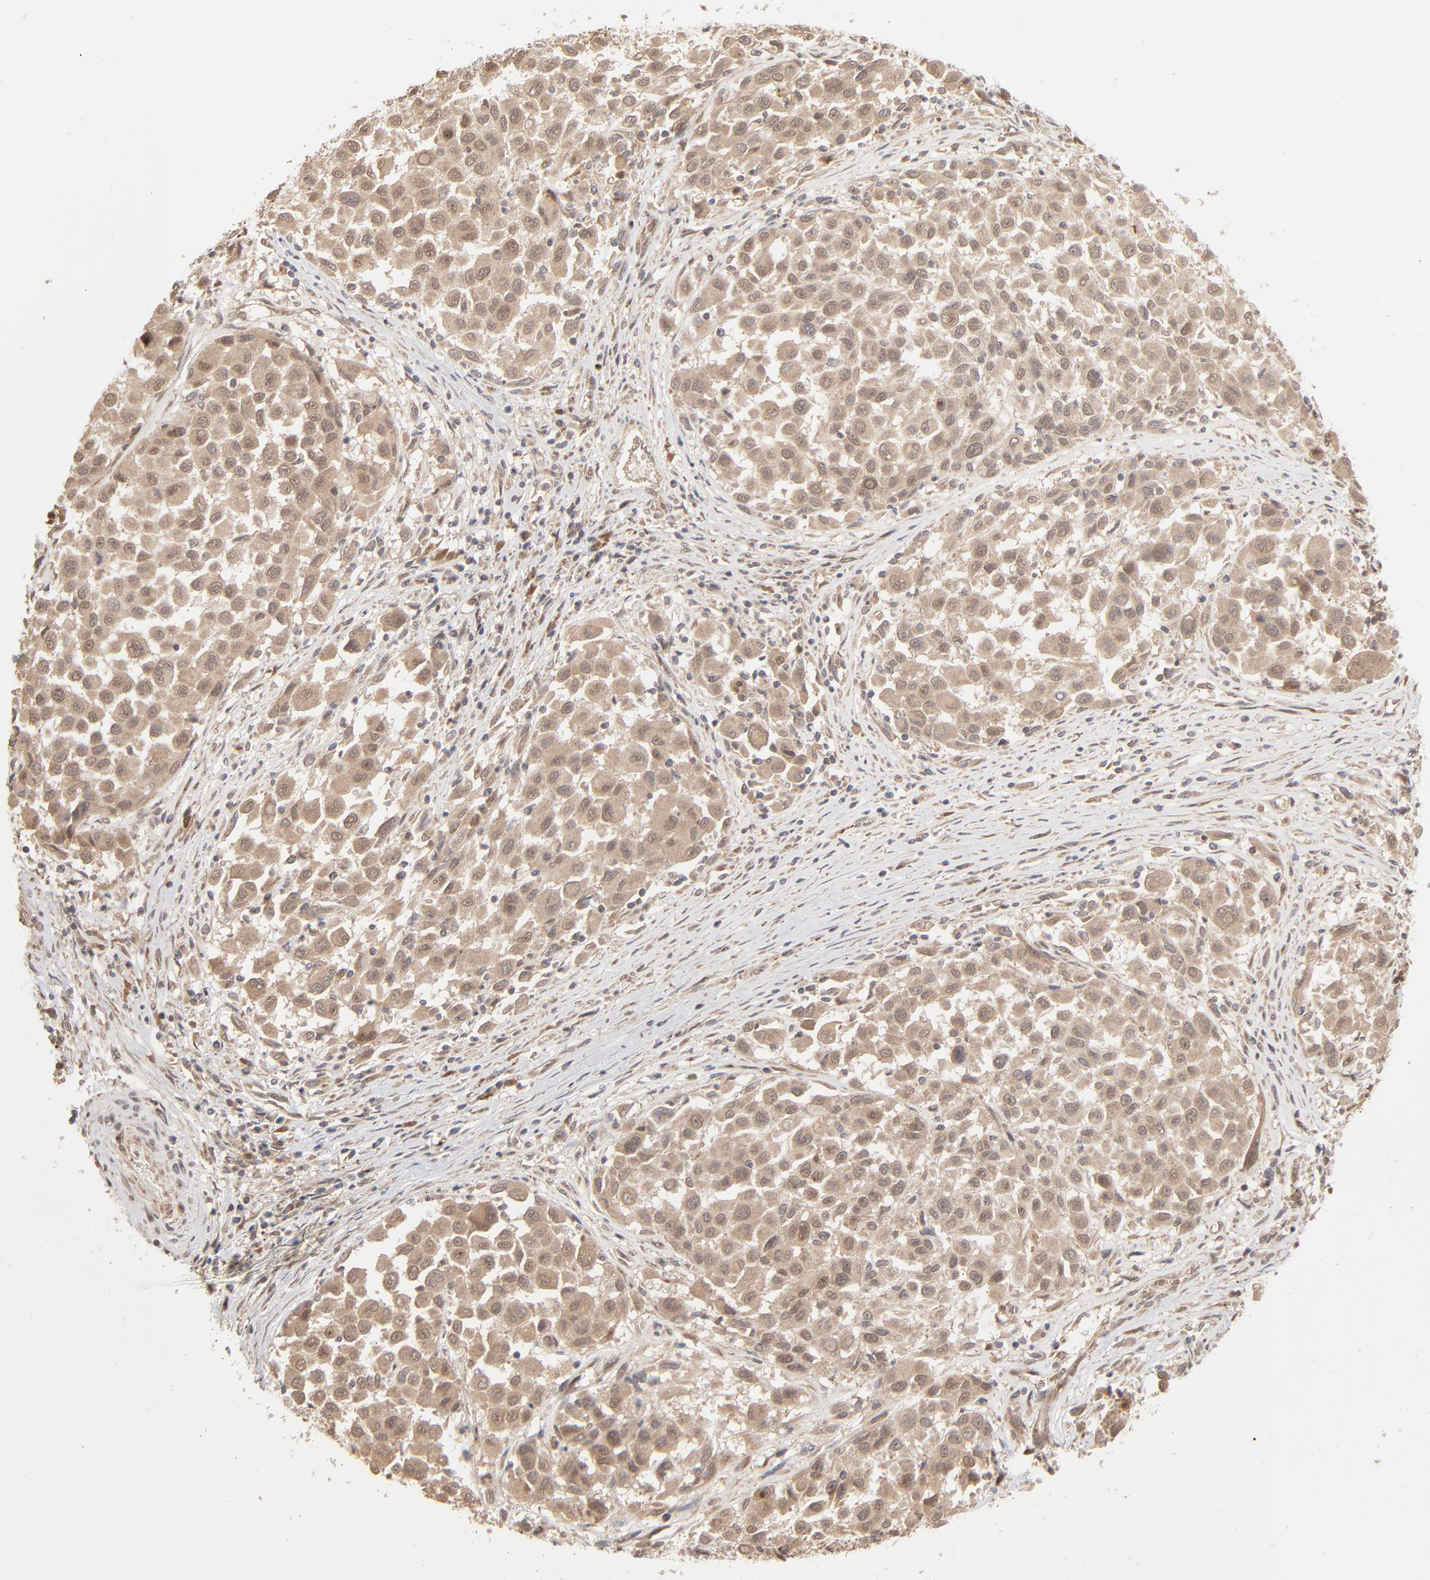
{"staining": {"intensity": "weak", "quantity": ">75%", "location": "cytoplasmic/membranous"}, "tissue": "melanoma", "cell_type": "Tumor cells", "image_type": "cancer", "snomed": [{"axis": "morphology", "description": "Malignant melanoma, Metastatic site"}, {"axis": "topography", "description": "Lymph node"}], "caption": "IHC of human melanoma demonstrates low levels of weak cytoplasmic/membranous positivity in about >75% of tumor cells.", "gene": "SCFD1", "patient": {"sex": "male", "age": 61}}